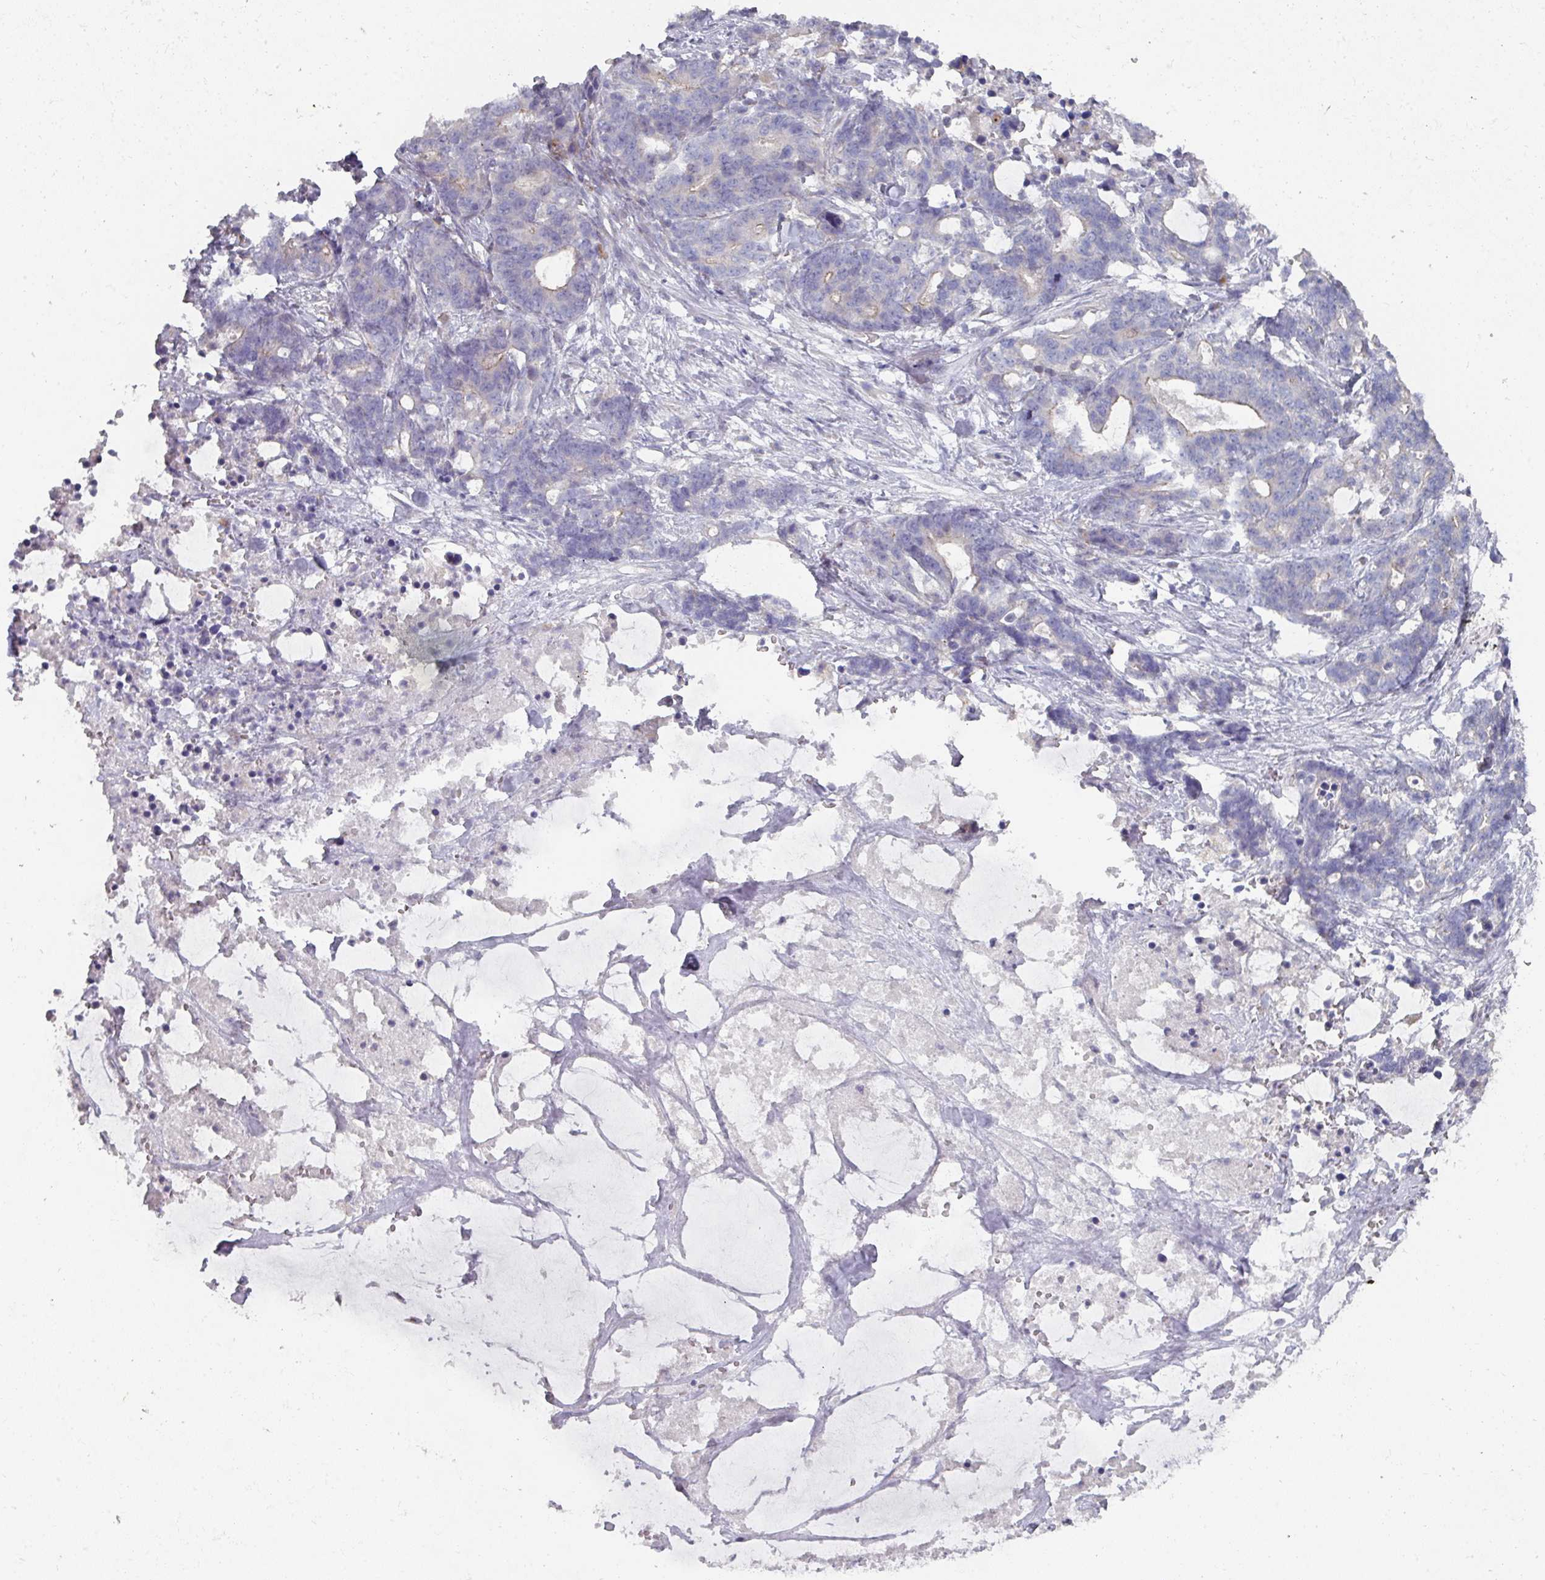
{"staining": {"intensity": "negative", "quantity": "none", "location": "none"}, "tissue": "stomach cancer", "cell_type": "Tumor cells", "image_type": "cancer", "snomed": [{"axis": "morphology", "description": "Normal tissue, NOS"}, {"axis": "morphology", "description": "Adenocarcinoma, NOS"}, {"axis": "topography", "description": "Stomach"}], "caption": "Protein analysis of stomach cancer reveals no significant positivity in tumor cells.", "gene": "NT5C1A", "patient": {"sex": "female", "age": 64}}